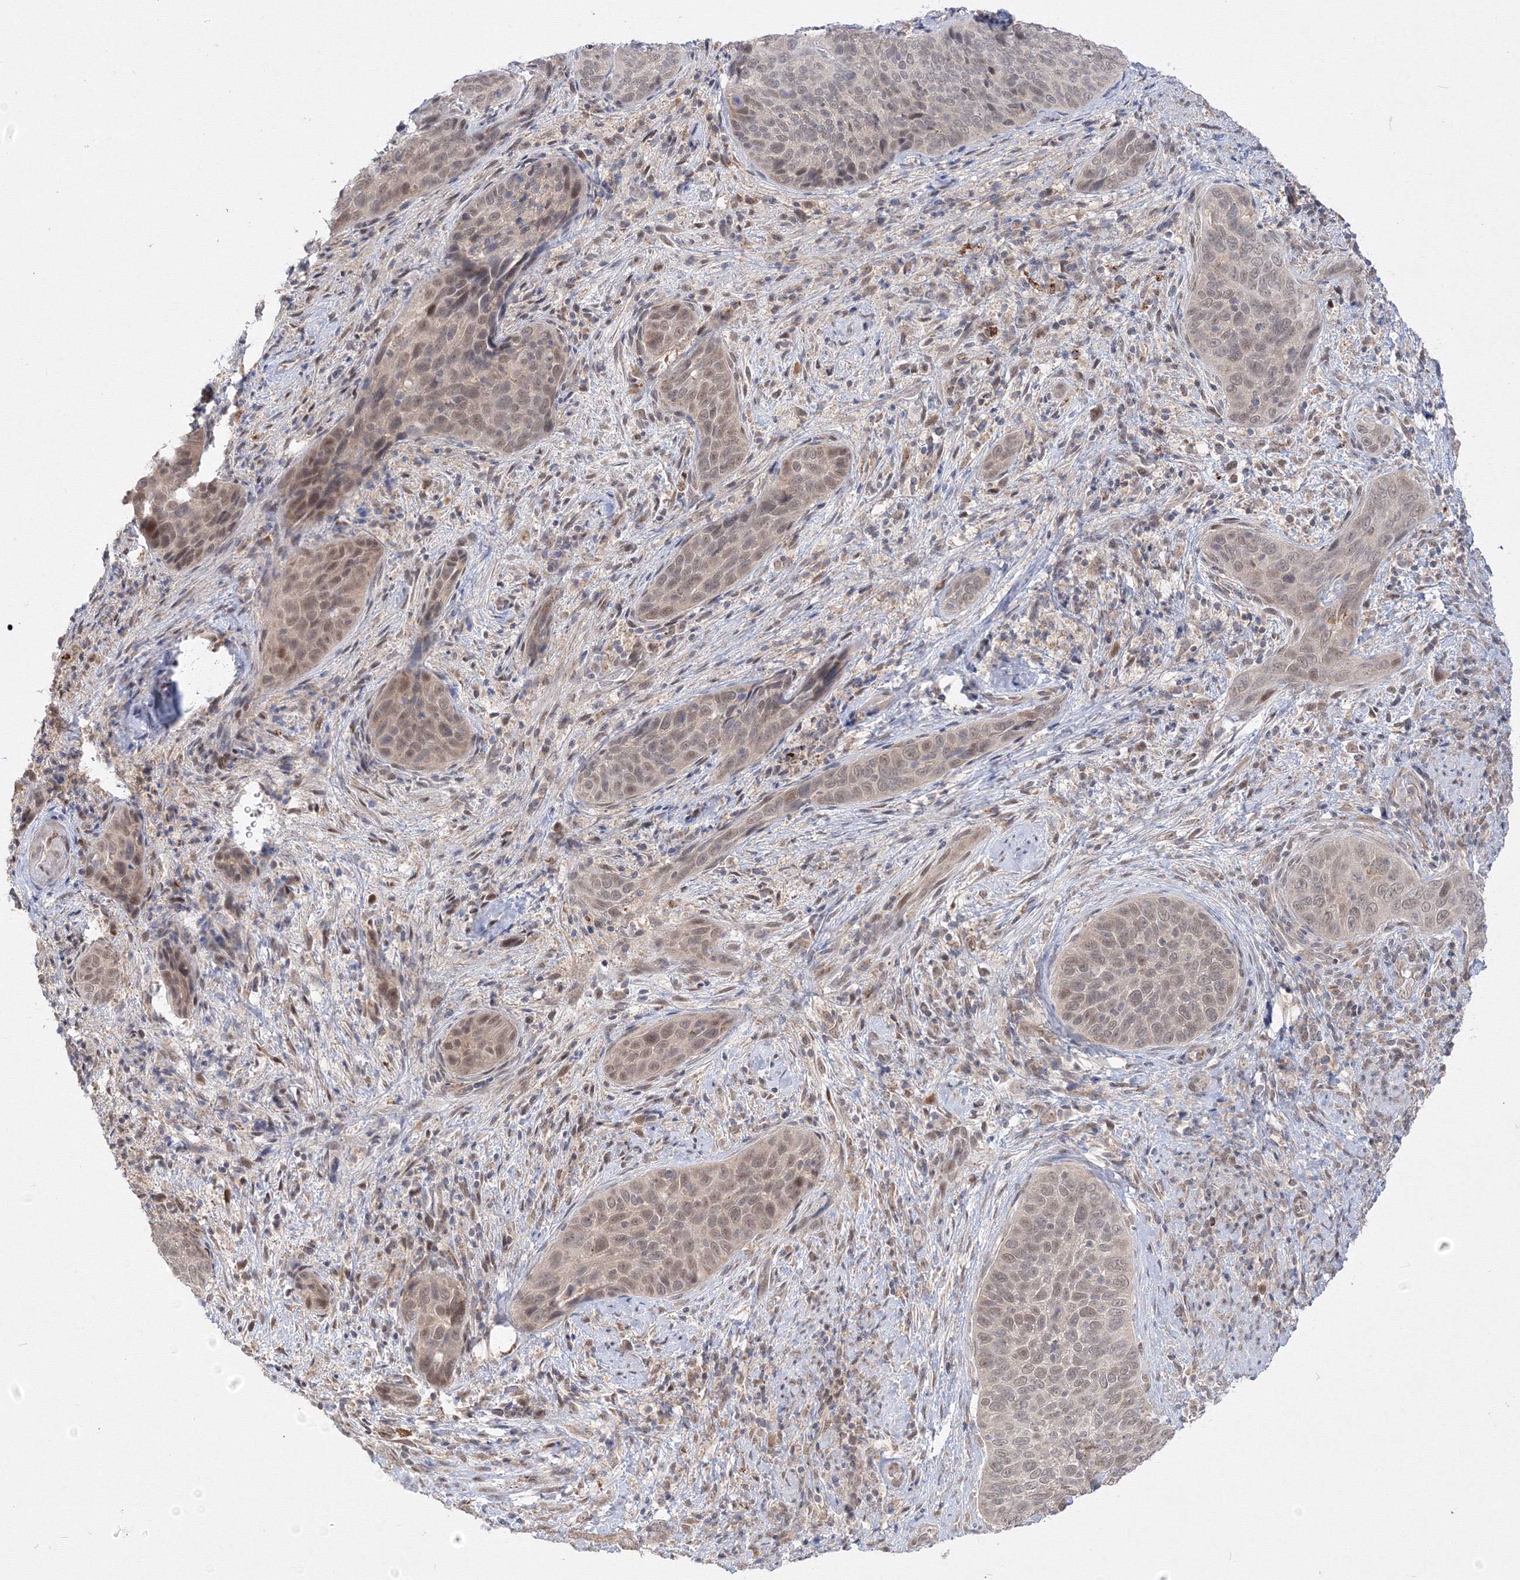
{"staining": {"intensity": "weak", "quantity": ">75%", "location": "nuclear"}, "tissue": "cervical cancer", "cell_type": "Tumor cells", "image_type": "cancer", "snomed": [{"axis": "morphology", "description": "Squamous cell carcinoma, NOS"}, {"axis": "topography", "description": "Cervix"}], "caption": "Protein staining by IHC reveals weak nuclear expression in approximately >75% of tumor cells in cervical cancer (squamous cell carcinoma).", "gene": "COPS4", "patient": {"sex": "female", "age": 60}}